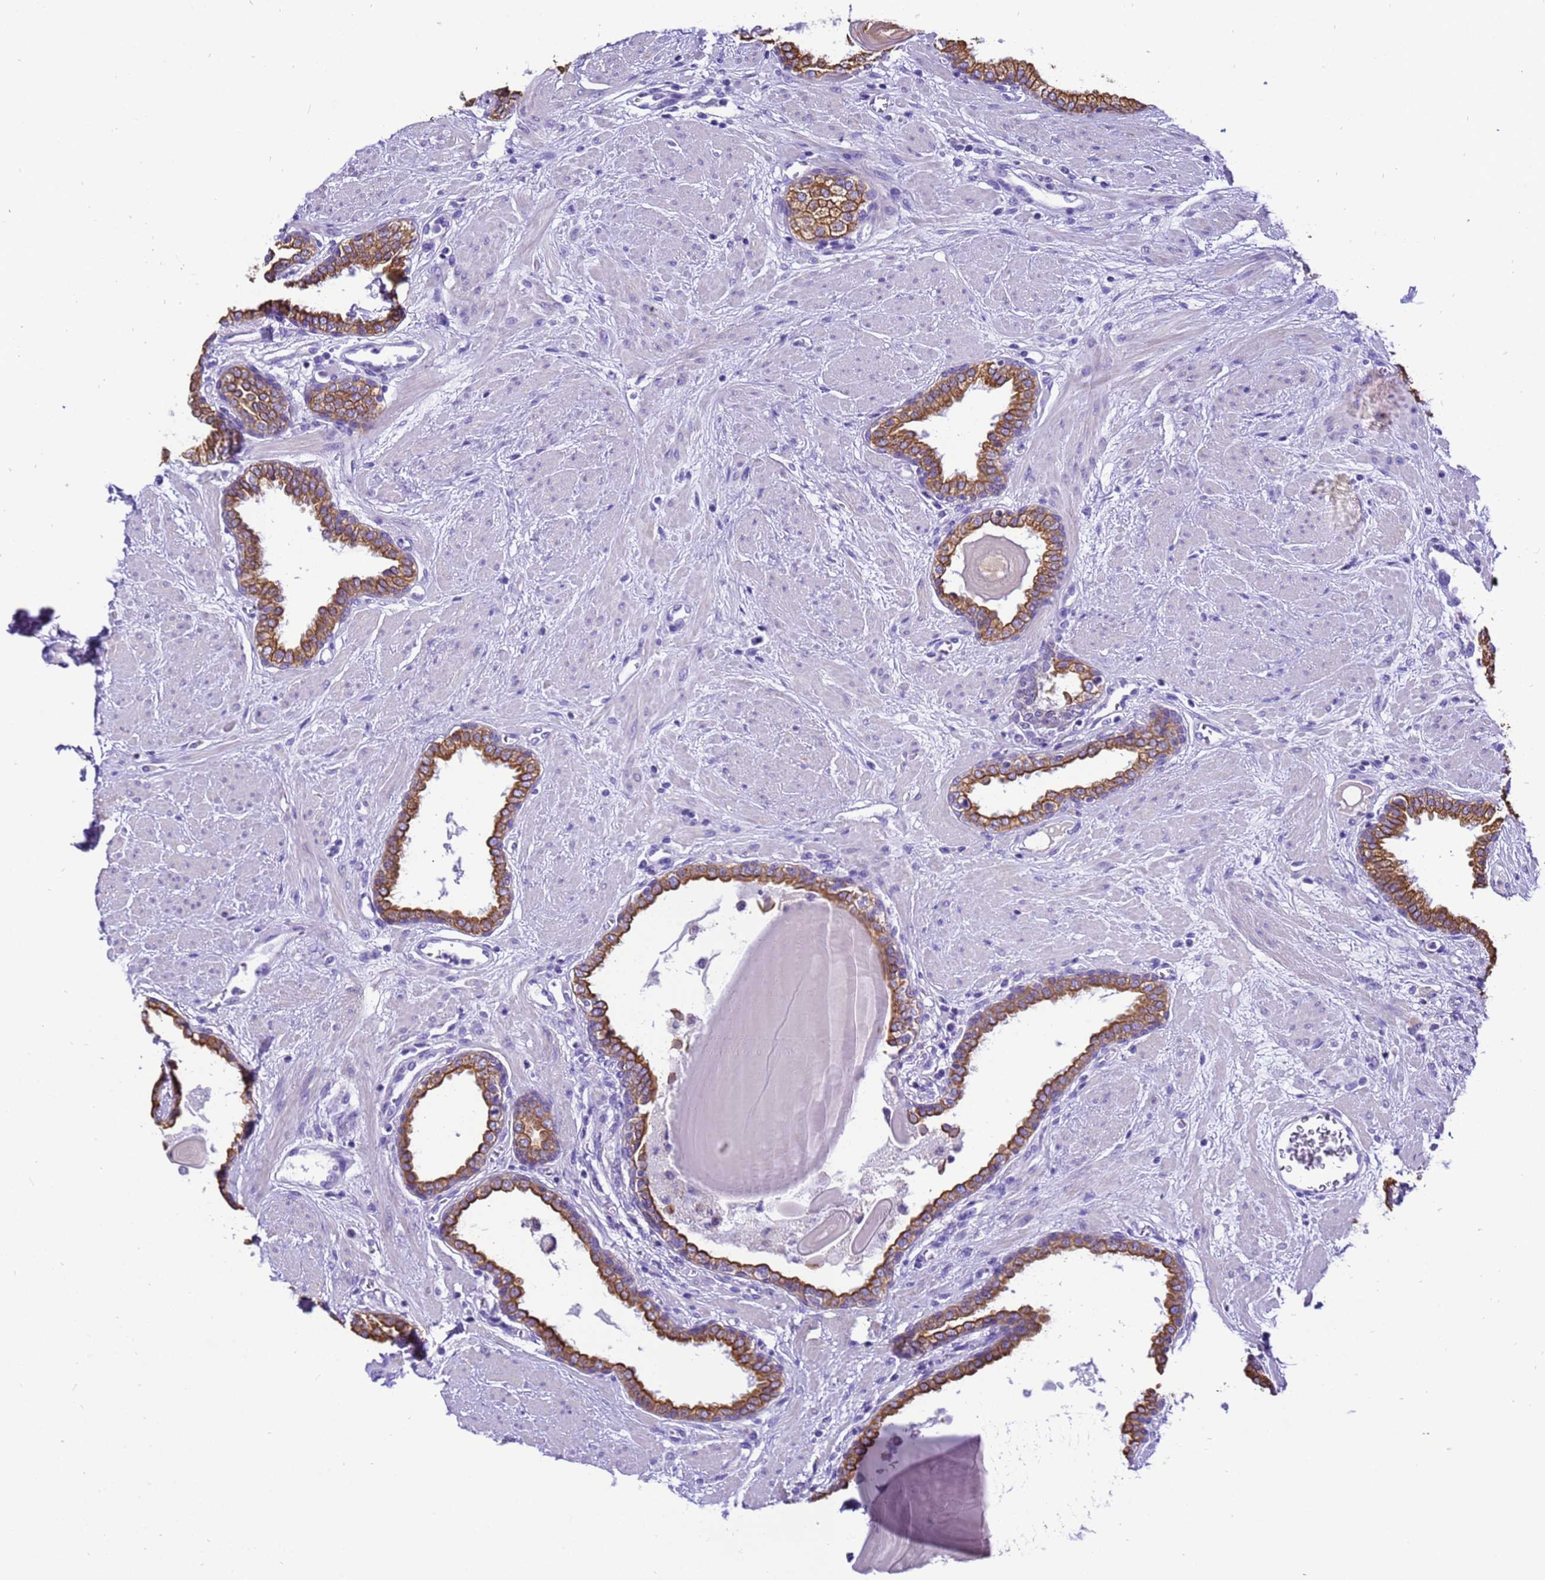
{"staining": {"intensity": "strong", "quantity": "25%-75%", "location": "cytoplasmic/membranous"}, "tissue": "prostate", "cell_type": "Glandular cells", "image_type": "normal", "snomed": [{"axis": "morphology", "description": "Normal tissue, NOS"}, {"axis": "topography", "description": "Prostate"}], "caption": "Glandular cells demonstrate high levels of strong cytoplasmic/membranous expression in about 25%-75% of cells in unremarkable human prostate.", "gene": "PIEZO2", "patient": {"sex": "male", "age": 51}}